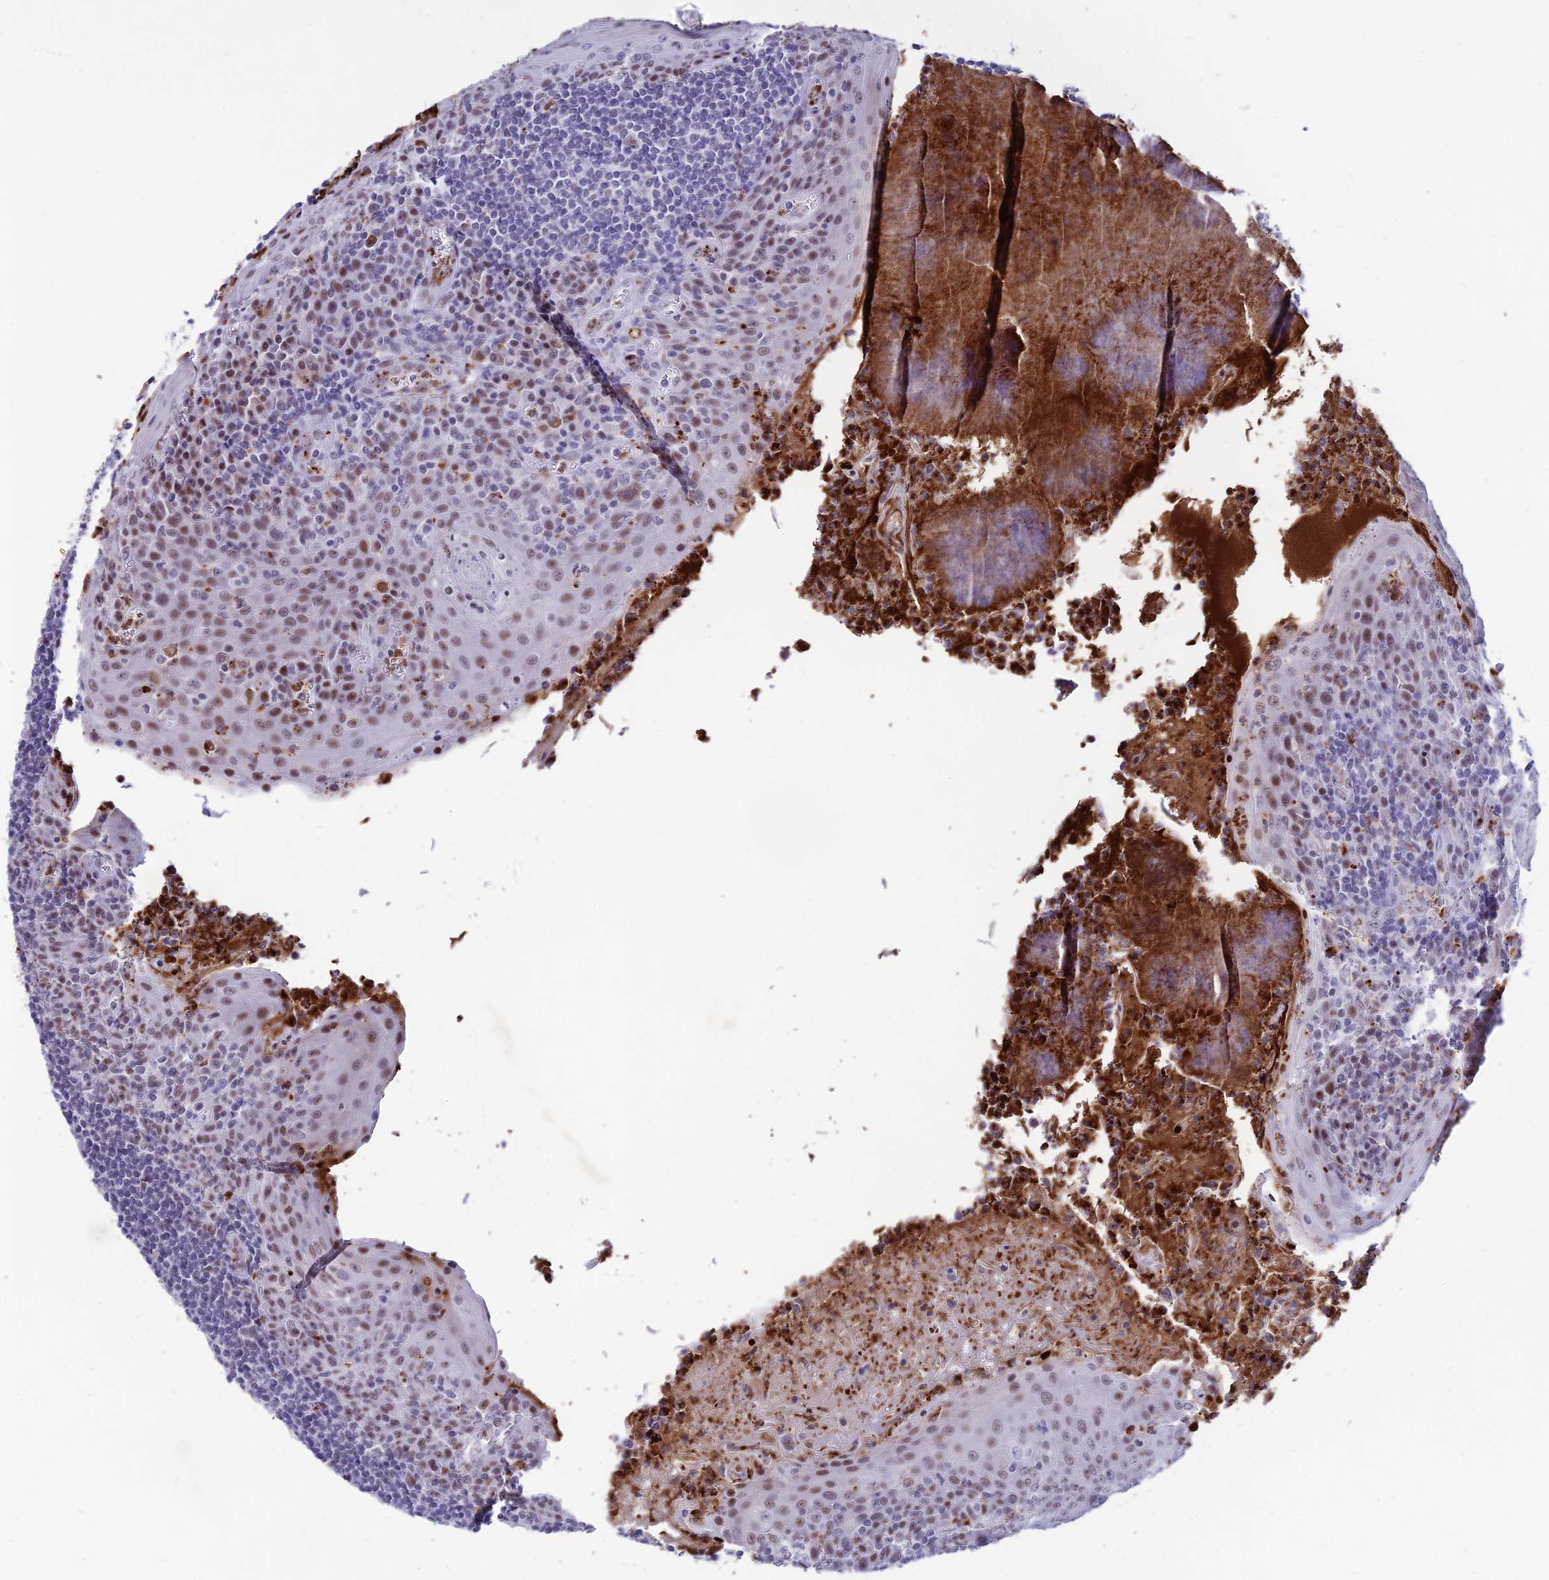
{"staining": {"intensity": "weak", "quantity": "25%-75%", "location": "nuclear"}, "tissue": "tonsil", "cell_type": "Germinal center cells", "image_type": "normal", "snomed": [{"axis": "morphology", "description": "Normal tissue, NOS"}, {"axis": "topography", "description": "Tonsil"}], "caption": "IHC (DAB) staining of normal tonsil reveals weak nuclear protein staining in about 25%-75% of germinal center cells. The protein of interest is shown in brown color, while the nuclei are stained blue.", "gene": "MFSD2B", "patient": {"sex": "male", "age": 27}}